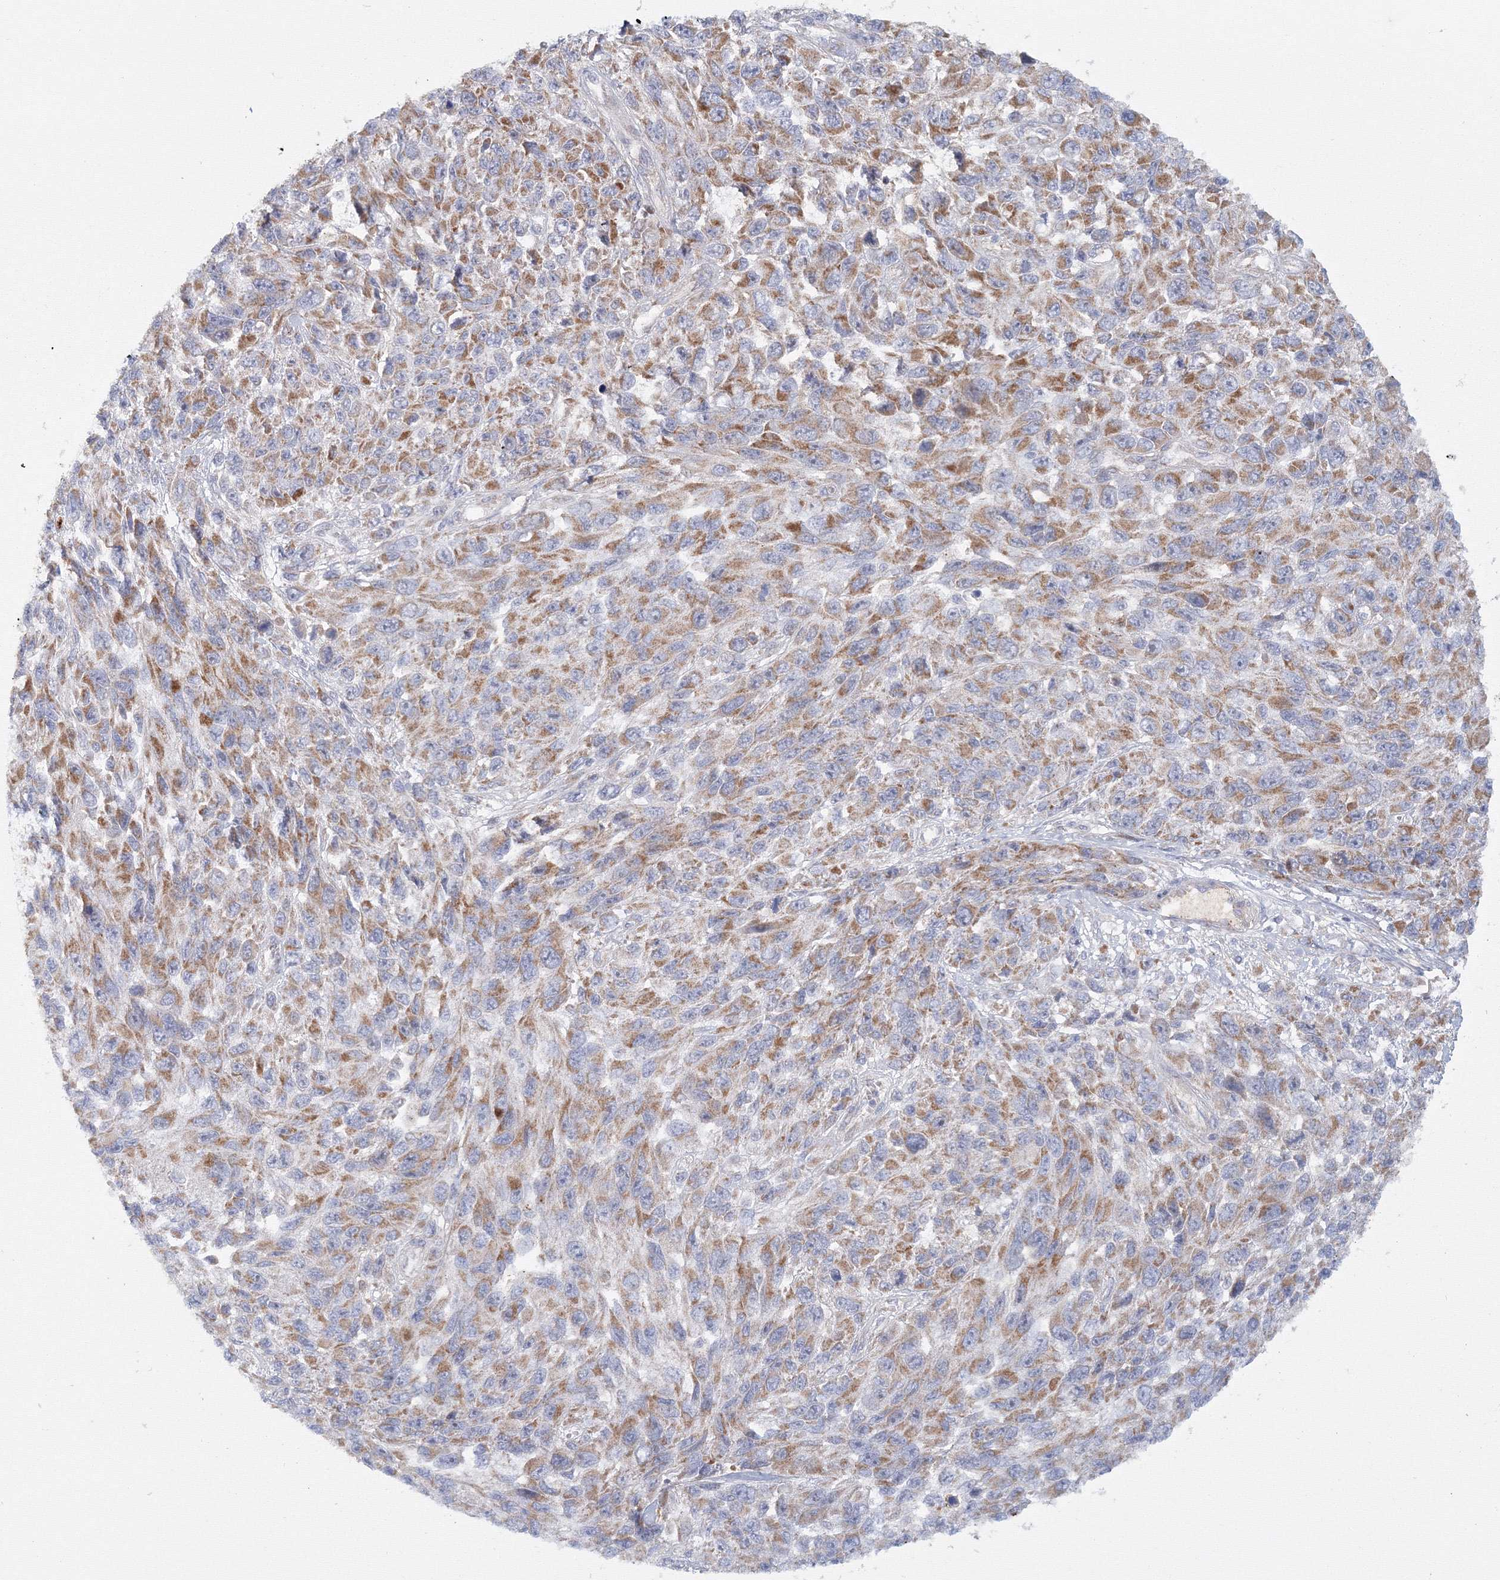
{"staining": {"intensity": "moderate", "quantity": ">75%", "location": "cytoplasmic/membranous"}, "tissue": "melanoma", "cell_type": "Tumor cells", "image_type": "cancer", "snomed": [{"axis": "morphology", "description": "Malignant melanoma, NOS"}, {"axis": "topography", "description": "Skin"}], "caption": "DAB (3,3'-diaminobenzidine) immunohistochemical staining of malignant melanoma reveals moderate cytoplasmic/membranous protein positivity in about >75% of tumor cells.", "gene": "GRPEL1", "patient": {"sex": "female", "age": 96}}